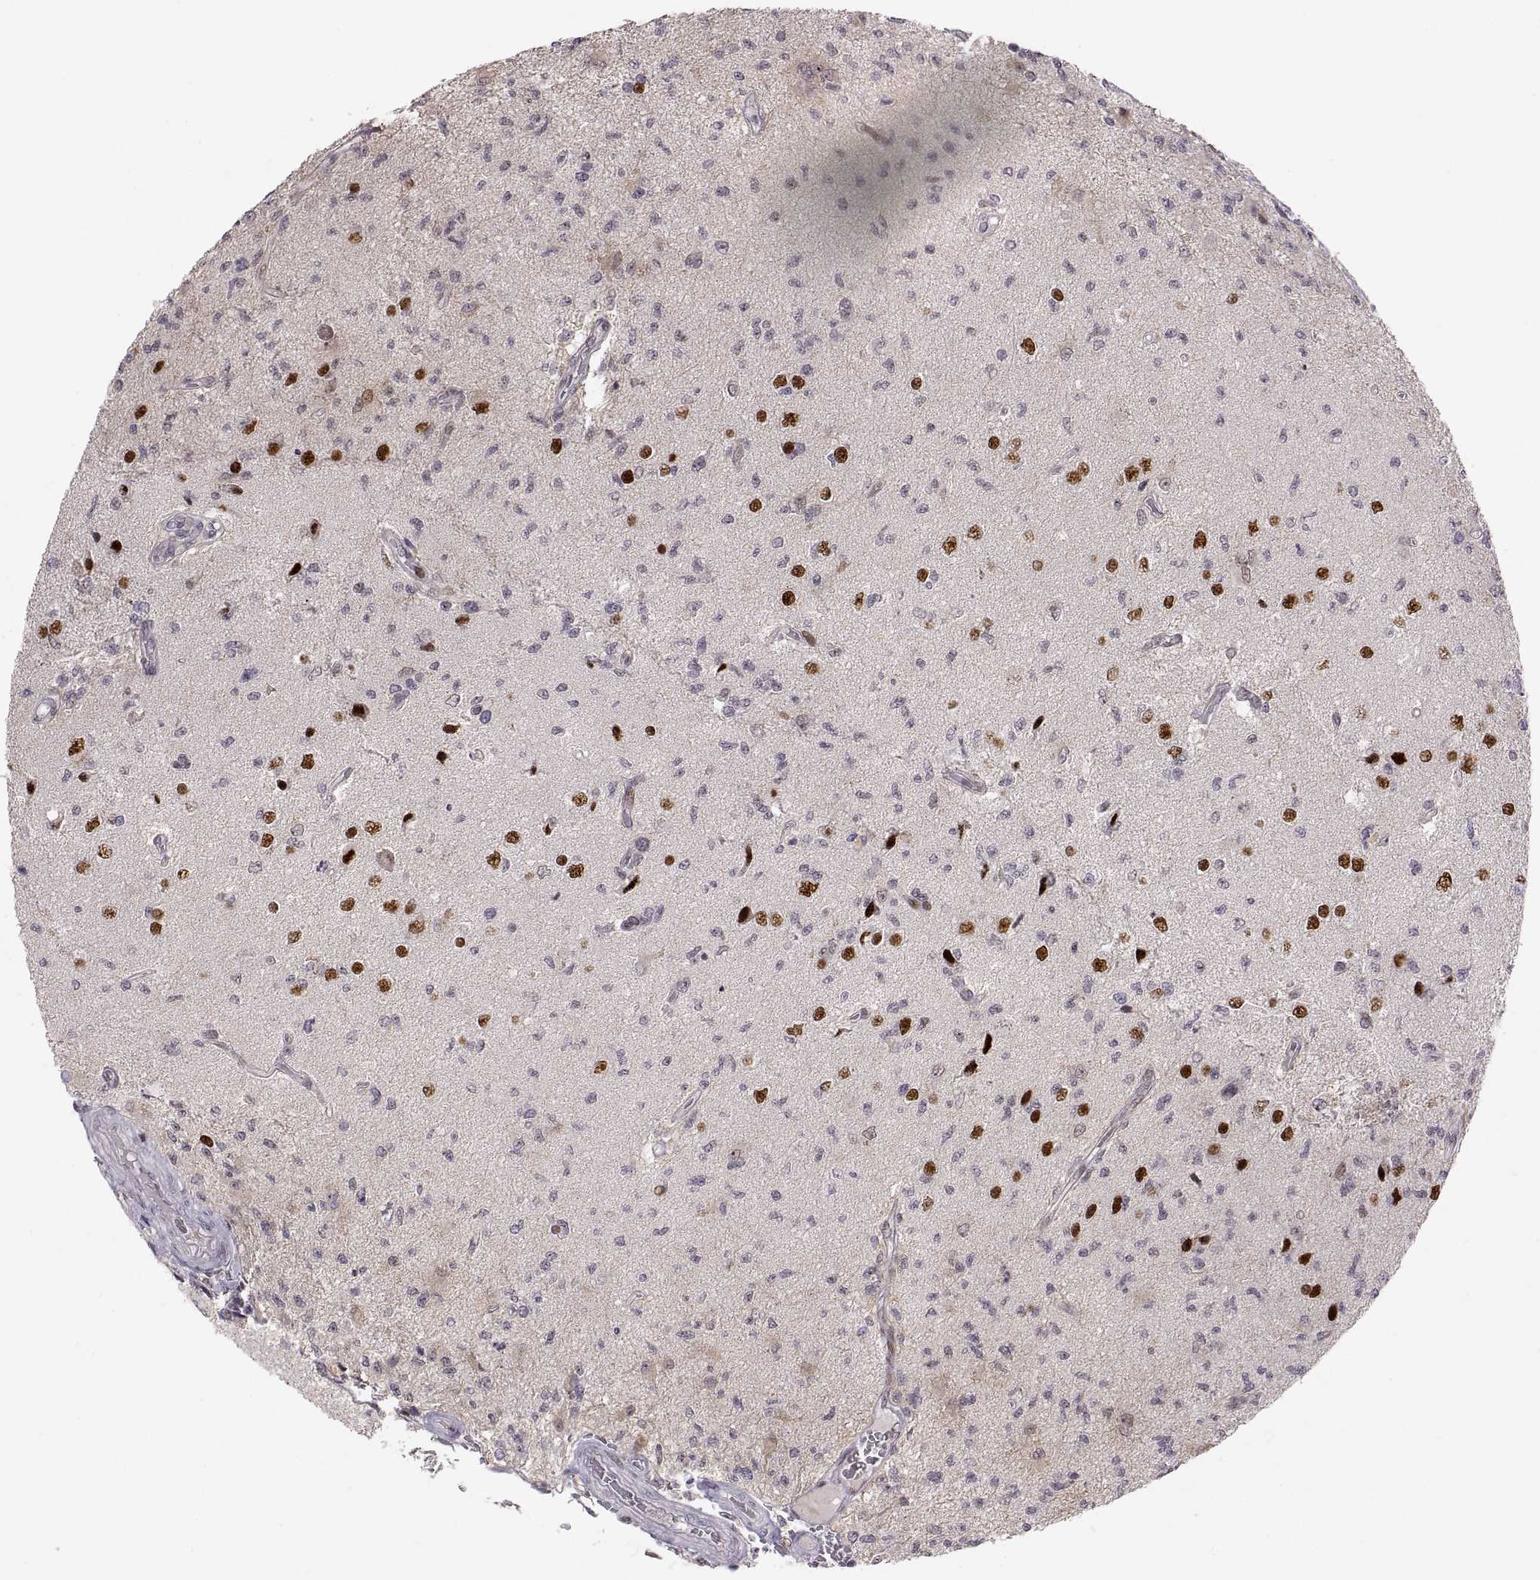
{"staining": {"intensity": "negative", "quantity": "none", "location": "none"}, "tissue": "glioma", "cell_type": "Tumor cells", "image_type": "cancer", "snomed": [{"axis": "morphology", "description": "Glioma, malignant, High grade"}, {"axis": "topography", "description": "Brain"}], "caption": "Glioma was stained to show a protein in brown. There is no significant positivity in tumor cells. (Brightfield microscopy of DAB immunohistochemistry at high magnification).", "gene": "SNAI1", "patient": {"sex": "male", "age": 56}}